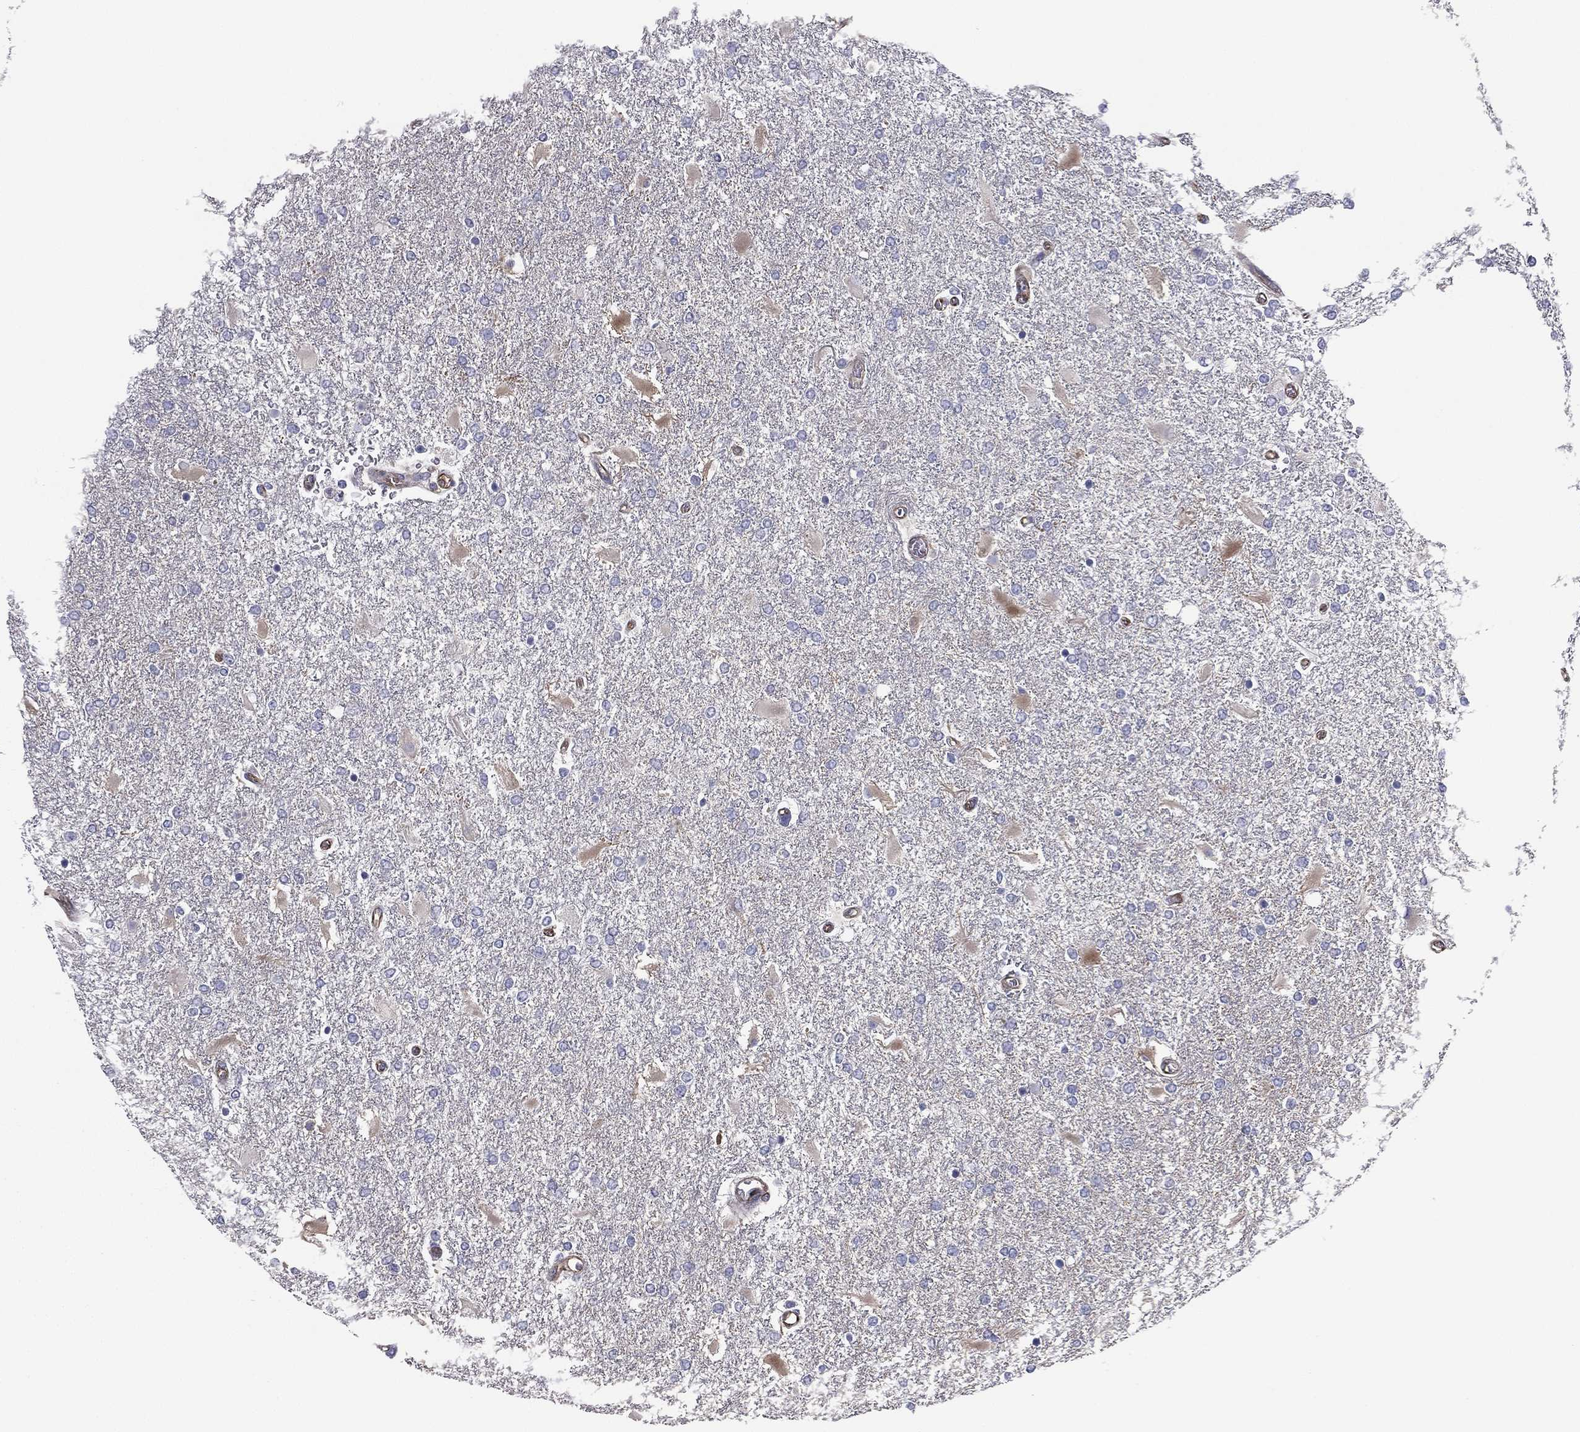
{"staining": {"intensity": "negative", "quantity": "none", "location": "none"}, "tissue": "glioma", "cell_type": "Tumor cells", "image_type": "cancer", "snomed": [{"axis": "morphology", "description": "Glioma, malignant, High grade"}, {"axis": "topography", "description": "Cerebral cortex"}], "caption": "DAB (3,3'-diaminobenzidine) immunohistochemical staining of malignant high-grade glioma demonstrates no significant expression in tumor cells.", "gene": "SCUBE1", "patient": {"sex": "male", "age": 79}}